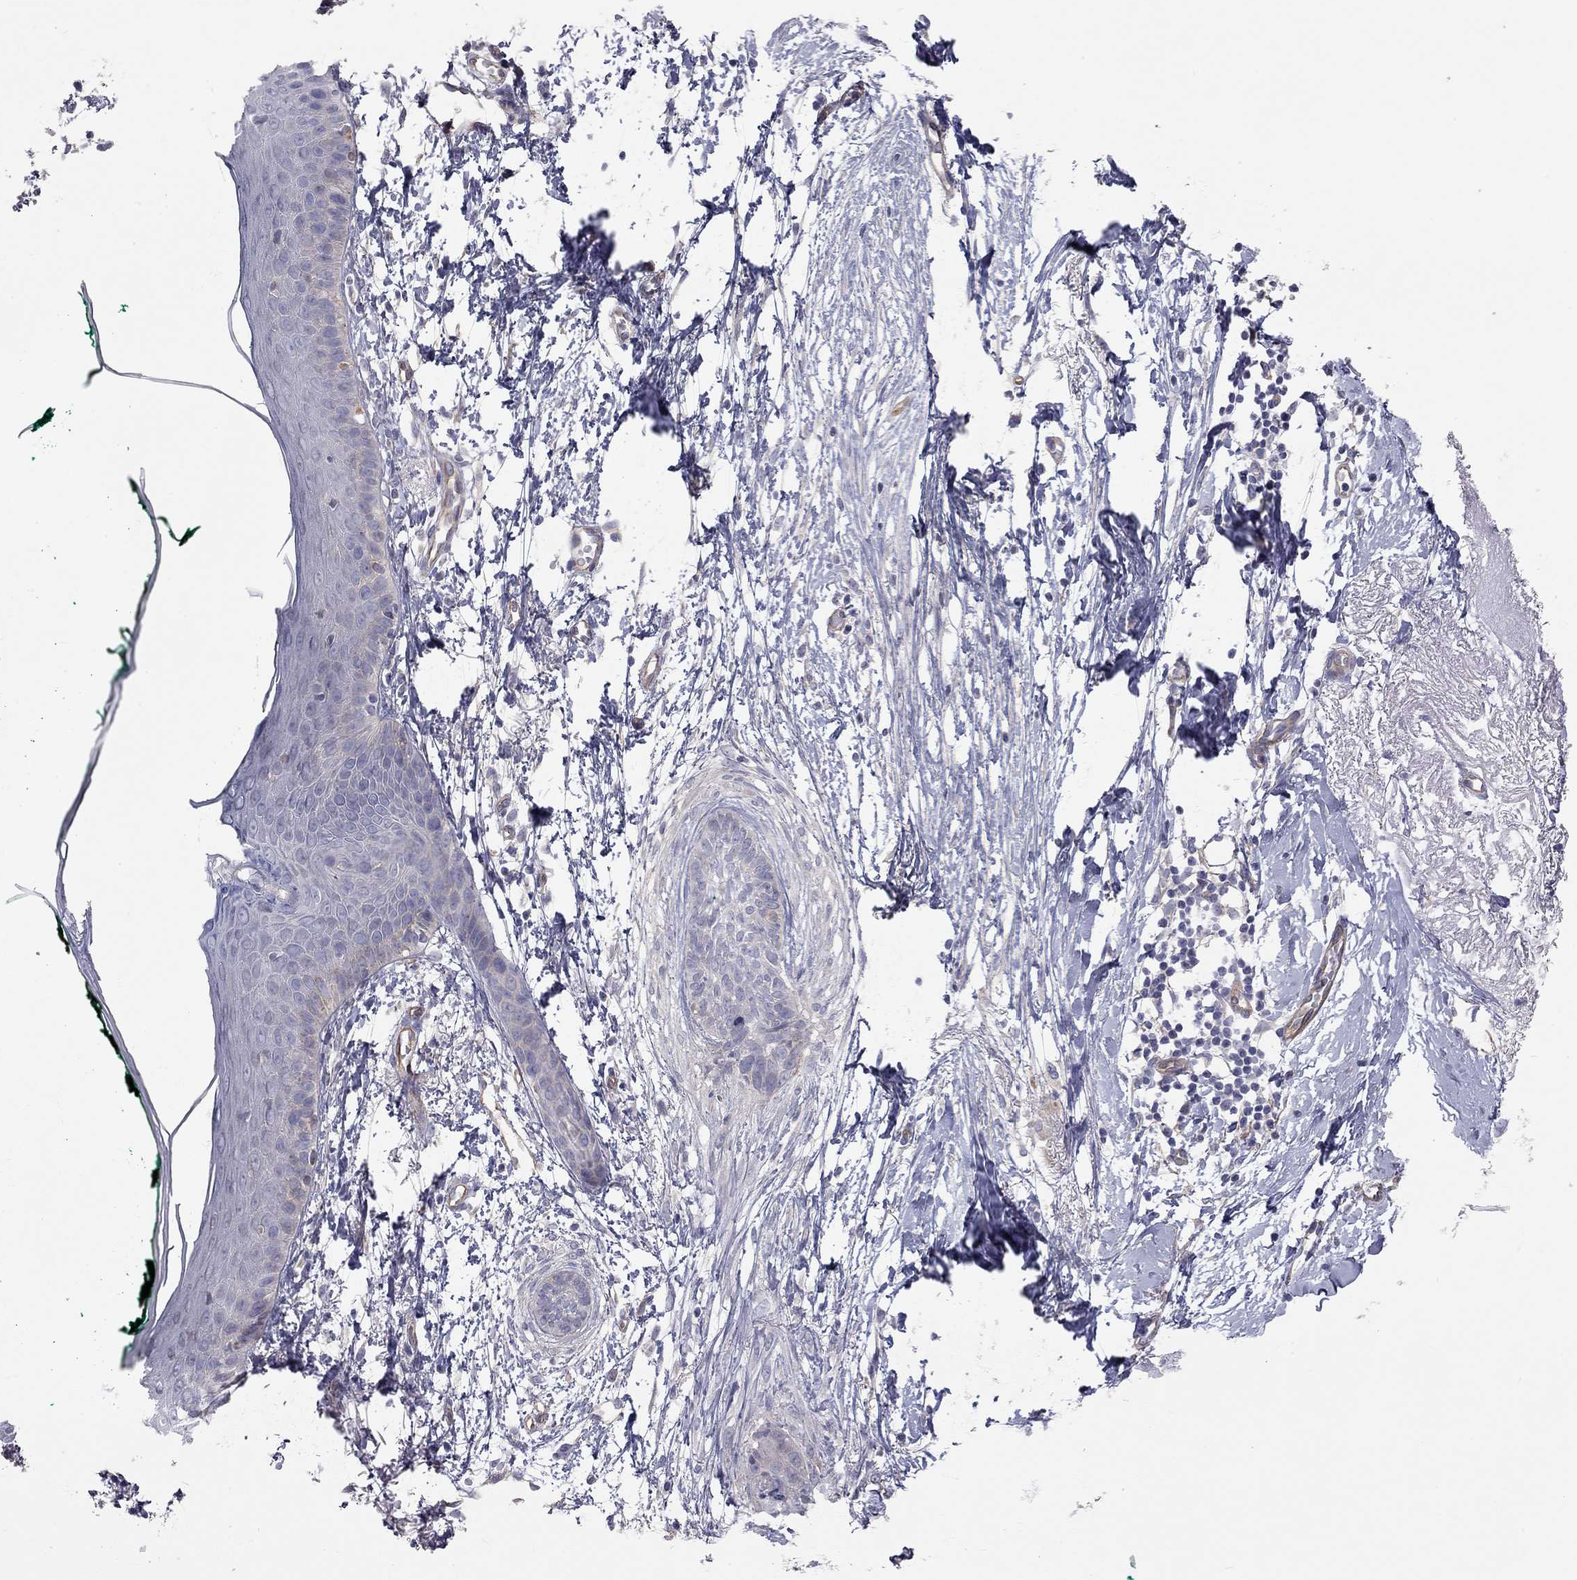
{"staining": {"intensity": "negative", "quantity": "none", "location": "none"}, "tissue": "skin cancer", "cell_type": "Tumor cells", "image_type": "cancer", "snomed": [{"axis": "morphology", "description": "Normal tissue, NOS"}, {"axis": "morphology", "description": "Basal cell carcinoma"}, {"axis": "topography", "description": "Skin"}], "caption": "Tumor cells are negative for protein expression in human basal cell carcinoma (skin).", "gene": "GPRC5B", "patient": {"sex": "male", "age": 84}}